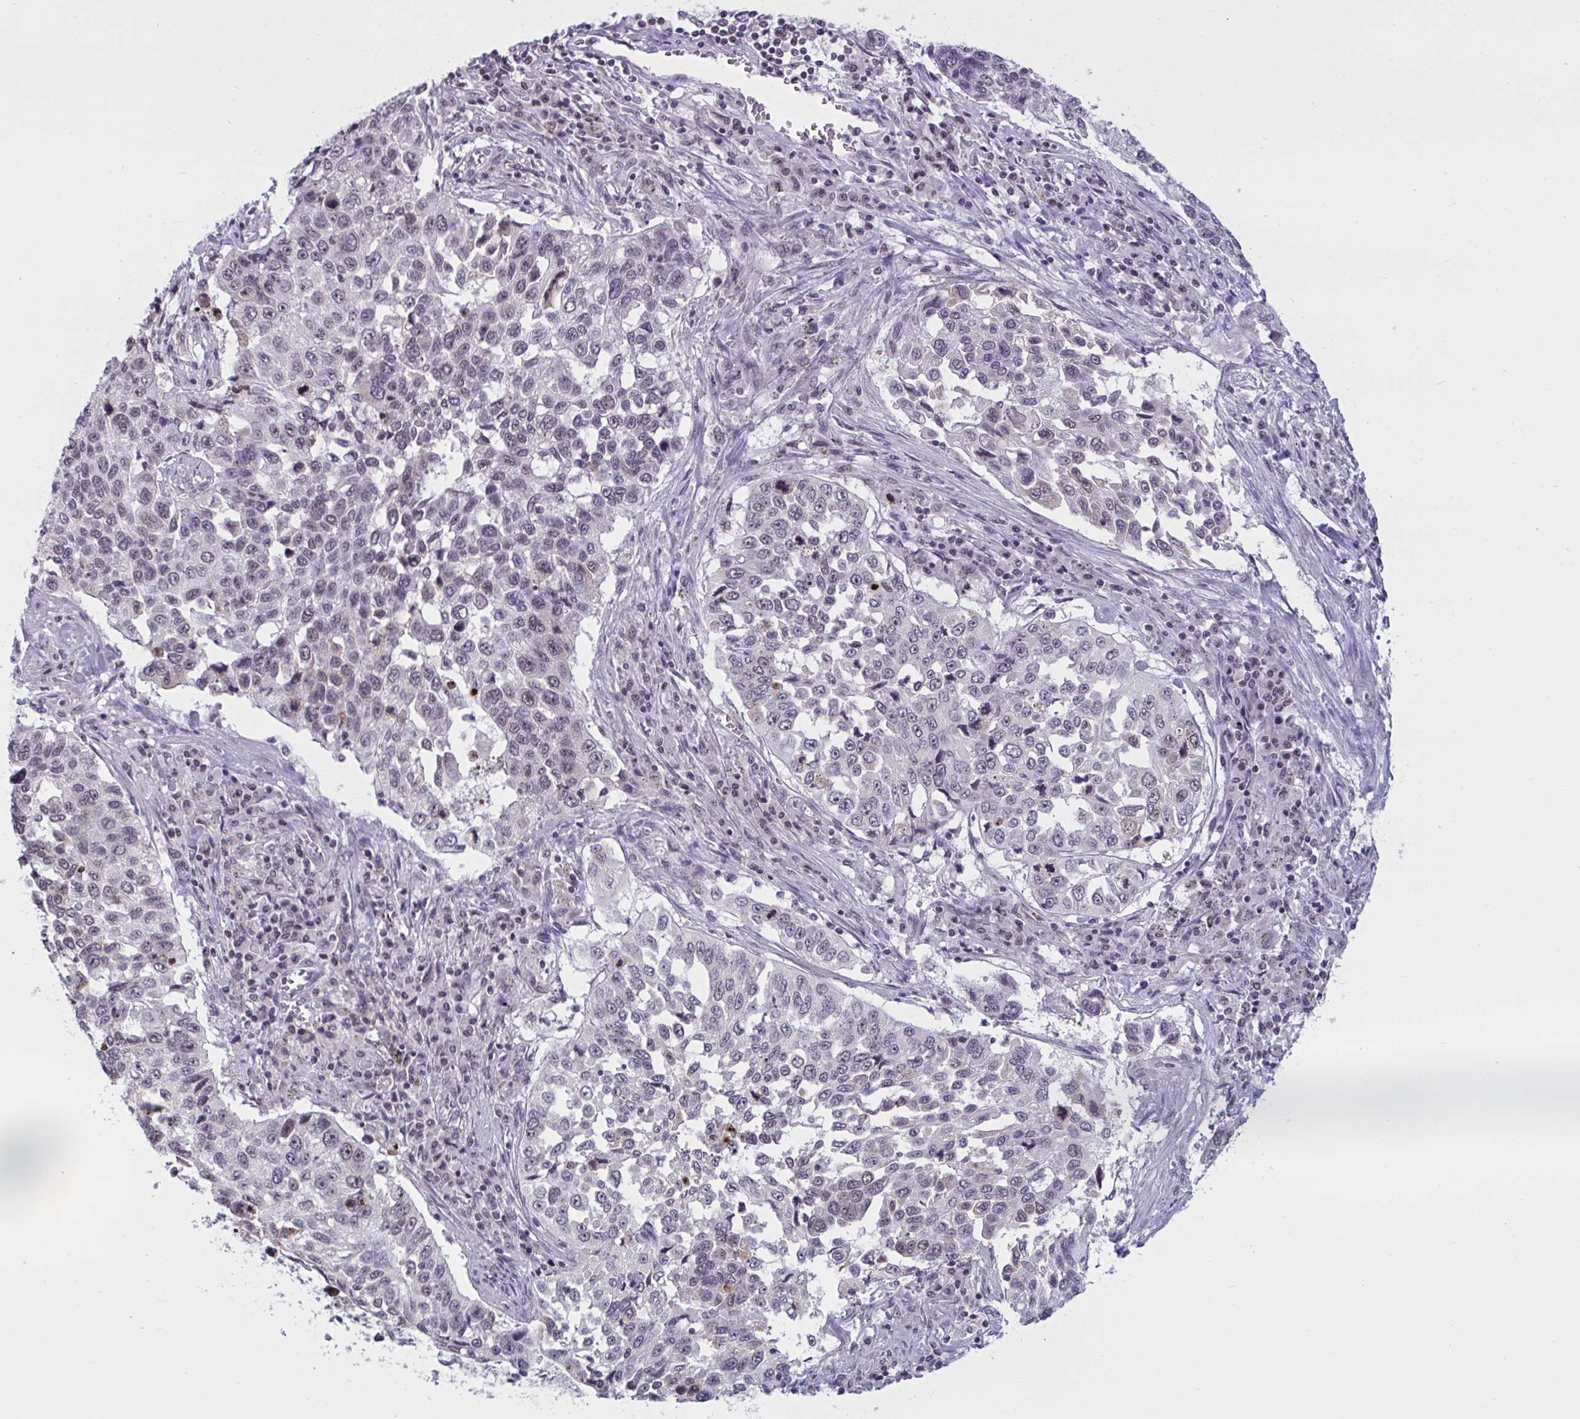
{"staining": {"intensity": "weak", "quantity": "<25%", "location": "nuclear"}, "tissue": "lung cancer", "cell_type": "Tumor cells", "image_type": "cancer", "snomed": [{"axis": "morphology", "description": "Squamous cell carcinoma, NOS"}, {"axis": "topography", "description": "Lung"}], "caption": "This micrograph is of squamous cell carcinoma (lung) stained with immunohistochemistry (IHC) to label a protein in brown with the nuclei are counter-stained blue. There is no expression in tumor cells. Brightfield microscopy of IHC stained with DAB (3,3'-diaminobenzidine) (brown) and hematoxylin (blue), captured at high magnification.", "gene": "TGM6", "patient": {"sex": "male", "age": 62}}